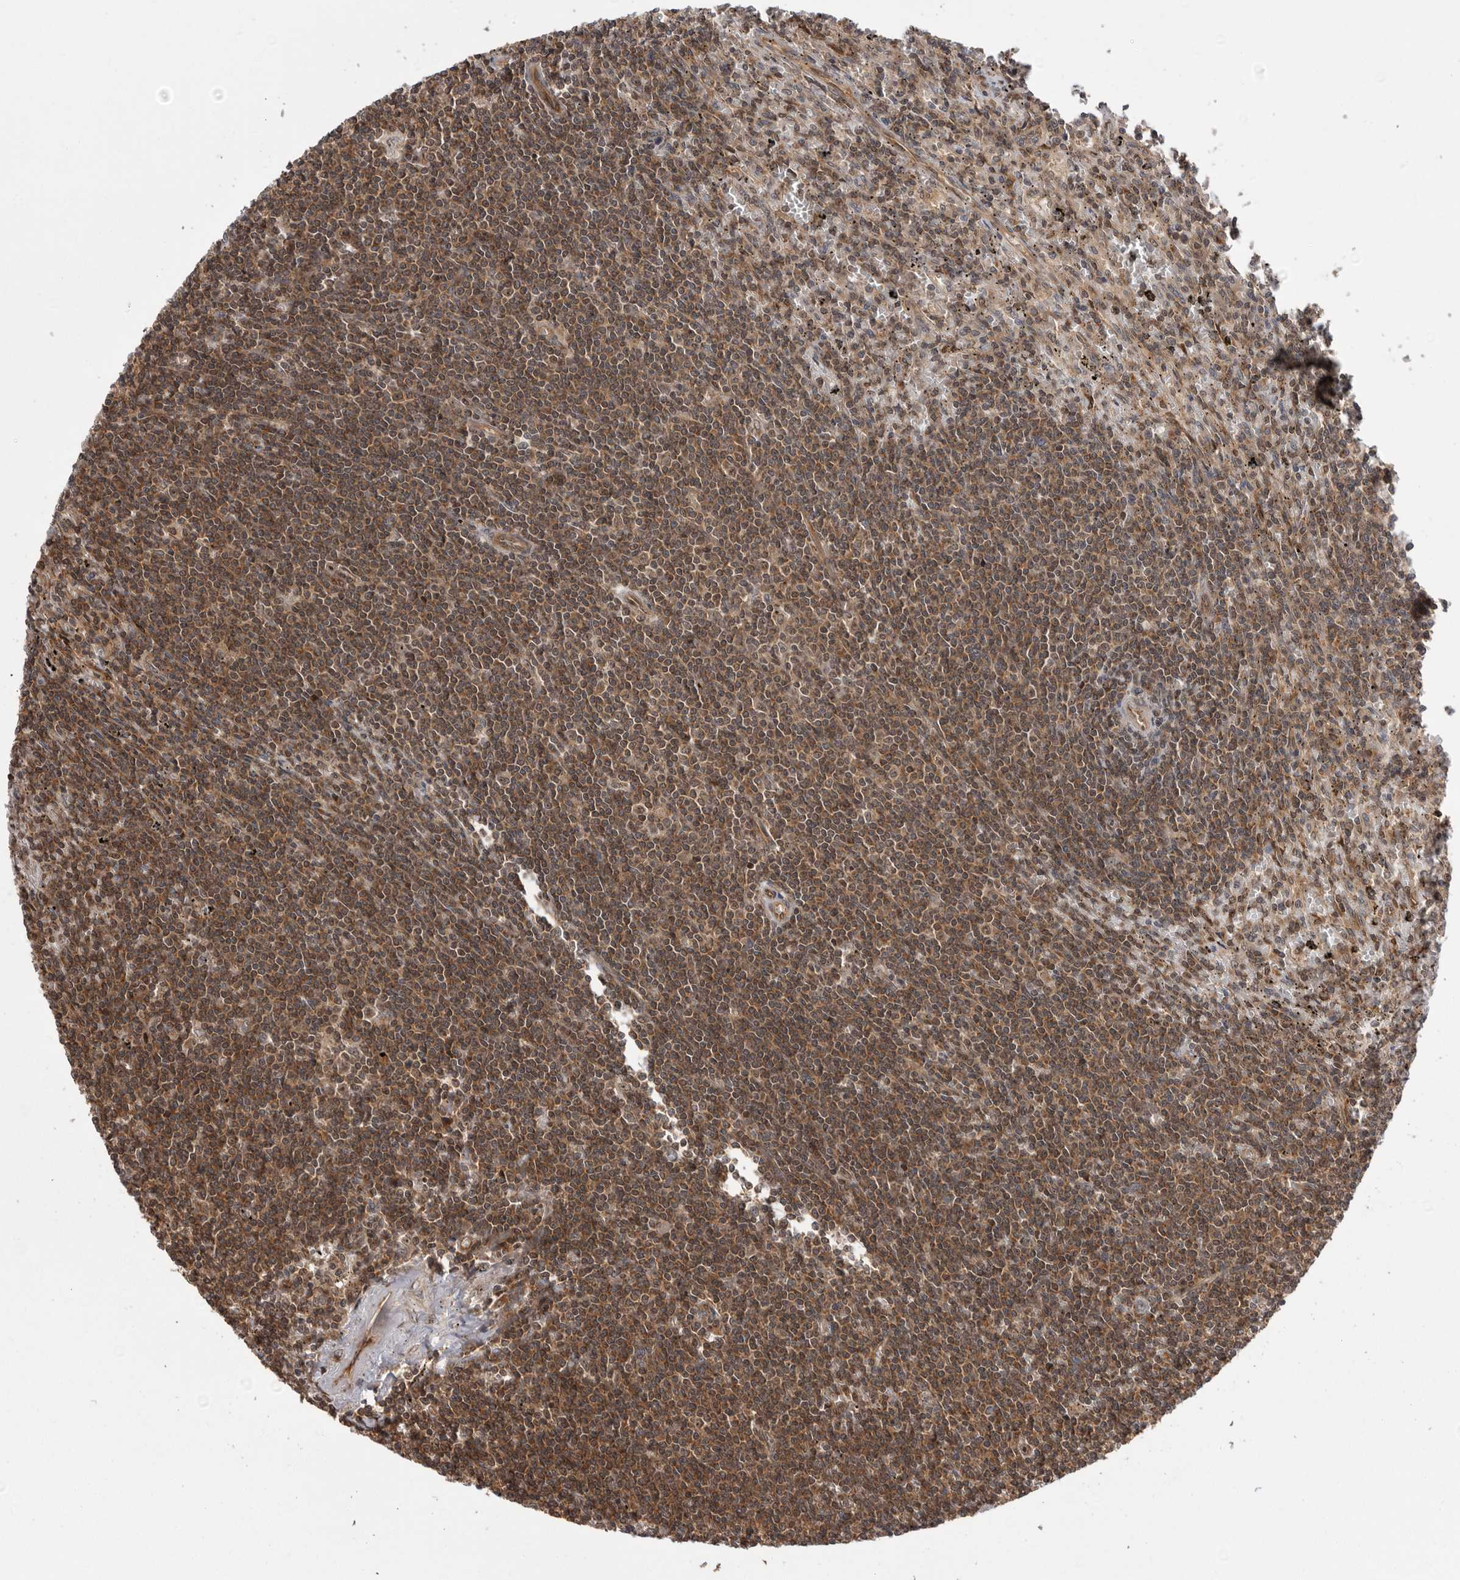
{"staining": {"intensity": "moderate", "quantity": ">75%", "location": "cytoplasmic/membranous"}, "tissue": "lymphoma", "cell_type": "Tumor cells", "image_type": "cancer", "snomed": [{"axis": "morphology", "description": "Malignant lymphoma, non-Hodgkin's type, Low grade"}, {"axis": "topography", "description": "Spleen"}], "caption": "Brown immunohistochemical staining in human lymphoma displays moderate cytoplasmic/membranous positivity in about >75% of tumor cells. (Brightfield microscopy of DAB IHC at high magnification).", "gene": "DHDDS", "patient": {"sex": "male", "age": 76}}